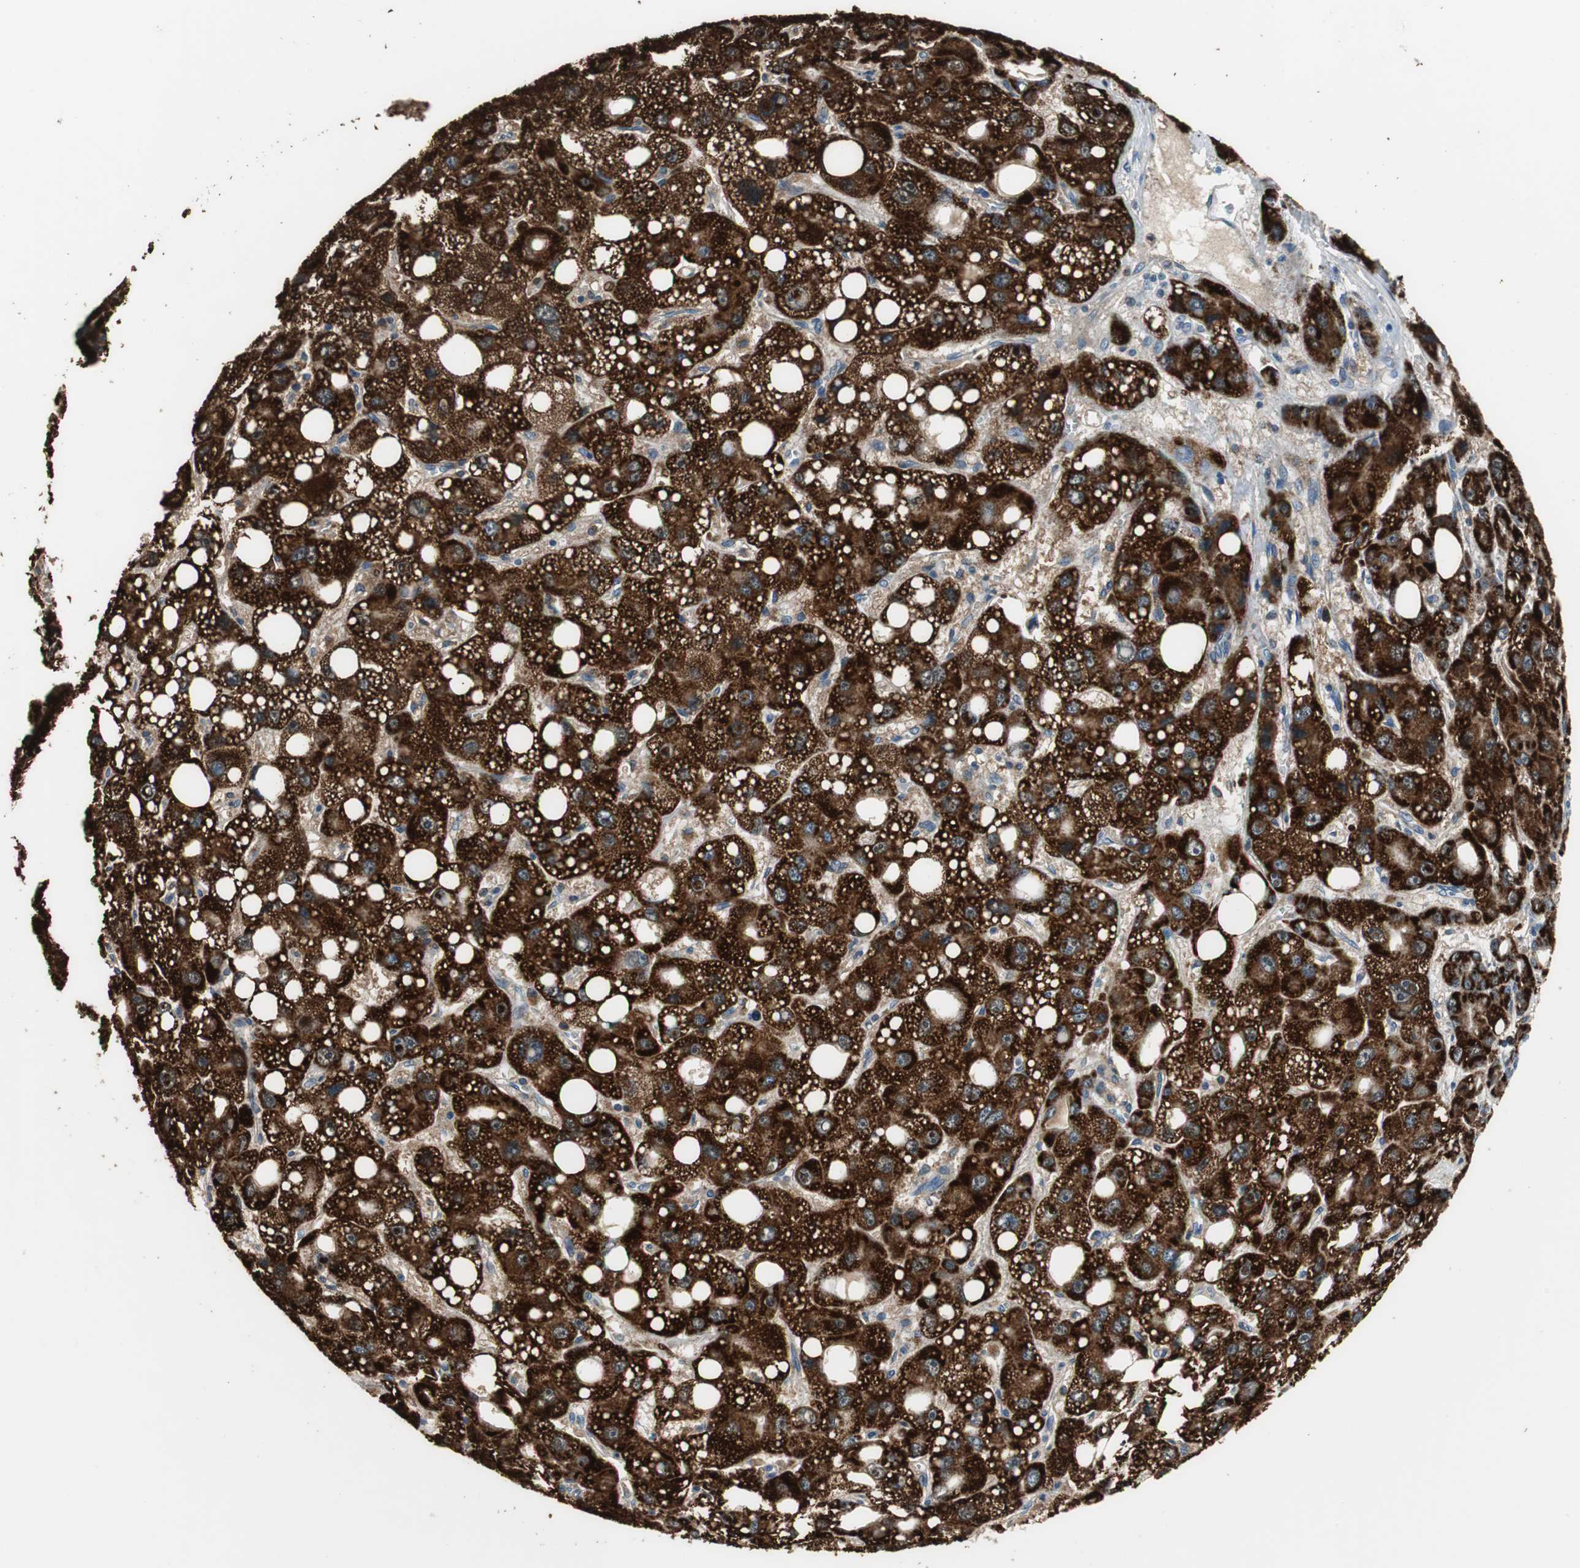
{"staining": {"intensity": "strong", "quantity": ">75%", "location": "cytoplasmic/membranous"}, "tissue": "liver cancer", "cell_type": "Tumor cells", "image_type": "cancer", "snomed": [{"axis": "morphology", "description": "Carcinoma, Hepatocellular, NOS"}, {"axis": "topography", "description": "Liver"}], "caption": "Liver cancer (hepatocellular carcinoma) tissue demonstrates strong cytoplasmic/membranous expression in approximately >75% of tumor cells, visualized by immunohistochemistry. The protein is shown in brown color, while the nuclei are stained blue.", "gene": "PI4KB", "patient": {"sex": "male", "age": 55}}